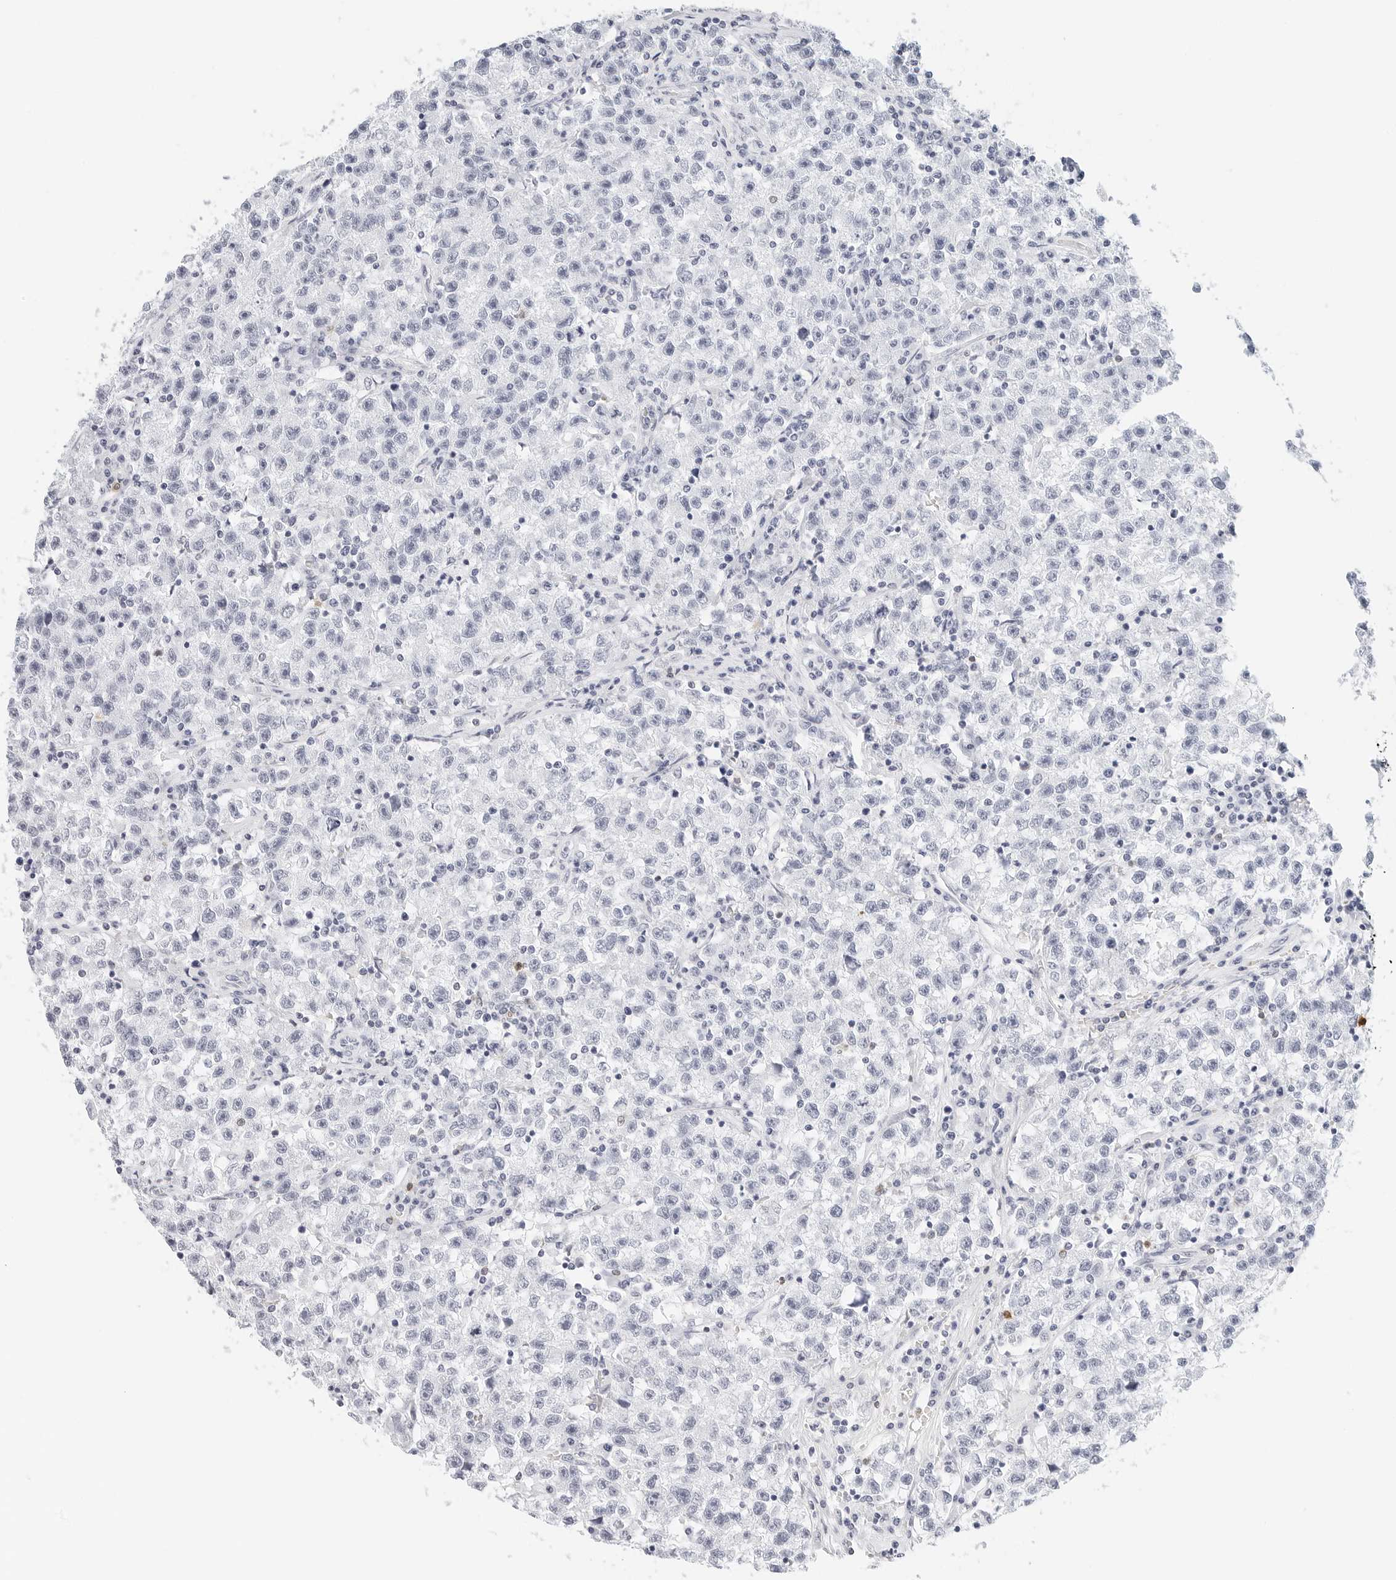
{"staining": {"intensity": "negative", "quantity": "none", "location": "none"}, "tissue": "testis cancer", "cell_type": "Tumor cells", "image_type": "cancer", "snomed": [{"axis": "morphology", "description": "Seminoma, NOS"}, {"axis": "topography", "description": "Testis"}], "caption": "Immunohistochemical staining of human testis cancer reveals no significant staining in tumor cells.", "gene": "CD22", "patient": {"sex": "male", "age": 22}}